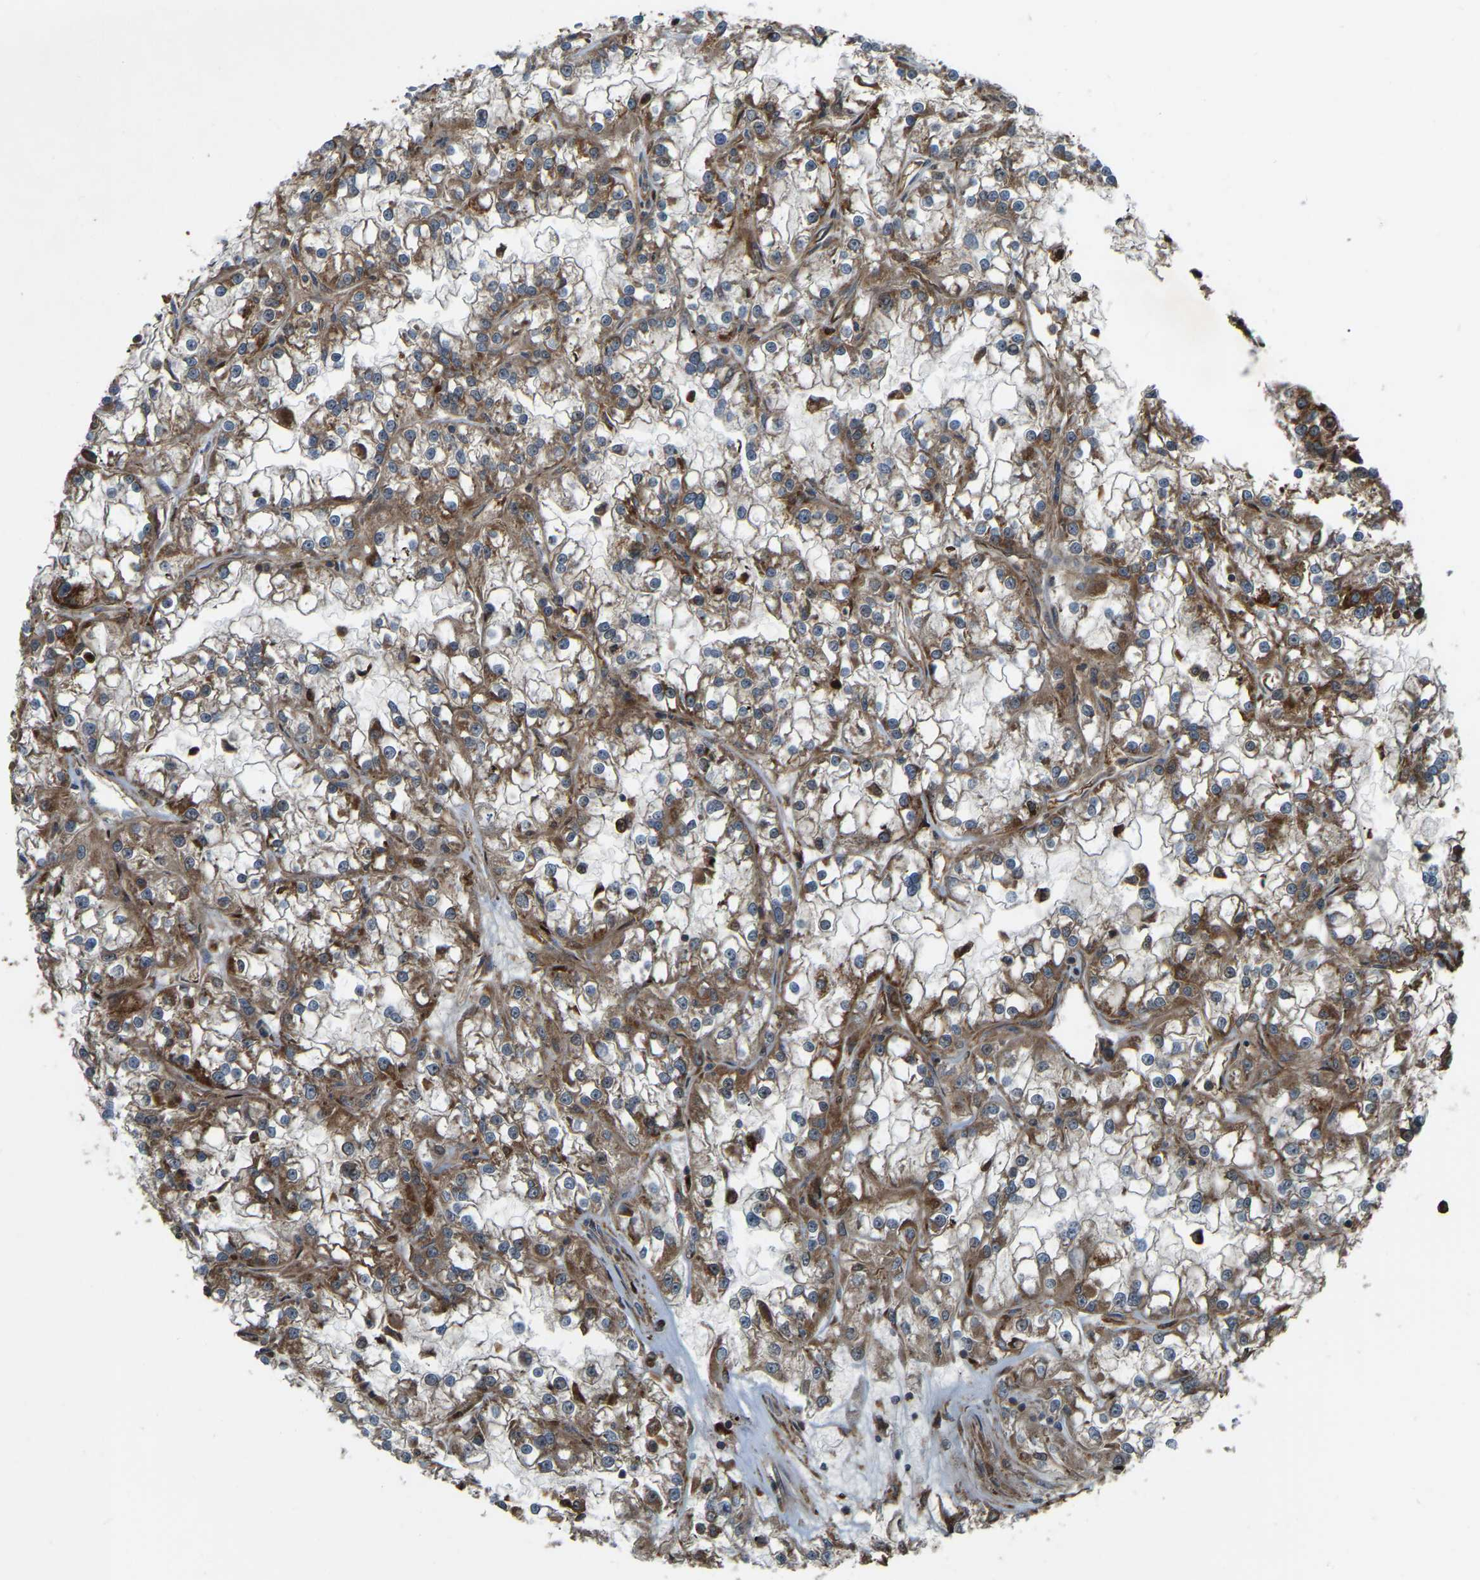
{"staining": {"intensity": "moderate", "quantity": ">75%", "location": "cytoplasmic/membranous"}, "tissue": "renal cancer", "cell_type": "Tumor cells", "image_type": "cancer", "snomed": [{"axis": "morphology", "description": "Adenocarcinoma, NOS"}, {"axis": "topography", "description": "Kidney"}], "caption": "A medium amount of moderate cytoplasmic/membranous positivity is identified in about >75% of tumor cells in renal adenocarcinoma tissue. (DAB (3,3'-diaminobenzidine) IHC with brightfield microscopy, high magnification).", "gene": "SAMD9L", "patient": {"sex": "female", "age": 52}}